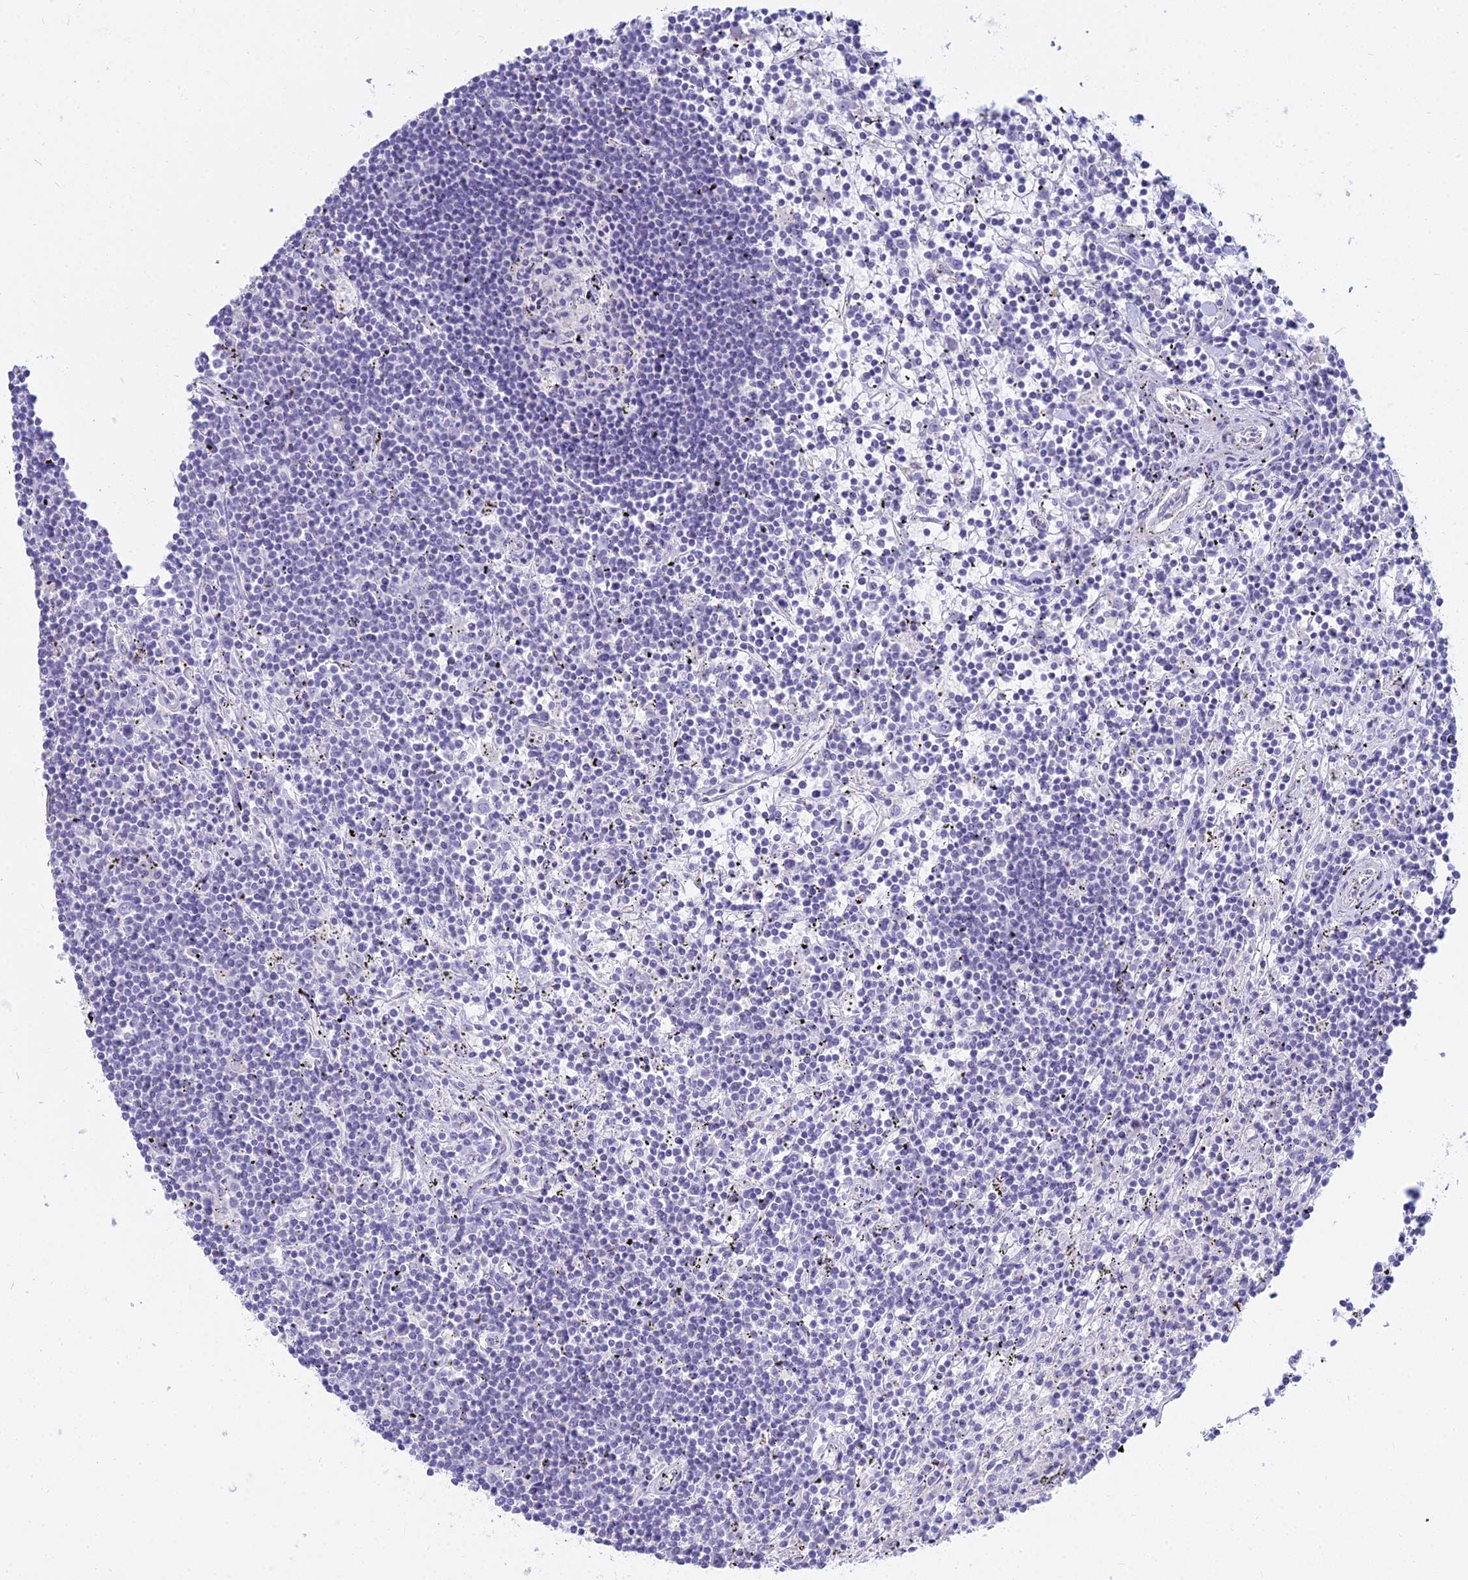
{"staining": {"intensity": "negative", "quantity": "none", "location": "none"}, "tissue": "lymphoma", "cell_type": "Tumor cells", "image_type": "cancer", "snomed": [{"axis": "morphology", "description": "Malignant lymphoma, non-Hodgkin's type, Low grade"}, {"axis": "topography", "description": "Spleen"}], "caption": "This is an IHC photomicrograph of human malignant lymphoma, non-Hodgkin's type (low-grade). There is no positivity in tumor cells.", "gene": "SMIM24", "patient": {"sex": "male", "age": 76}}